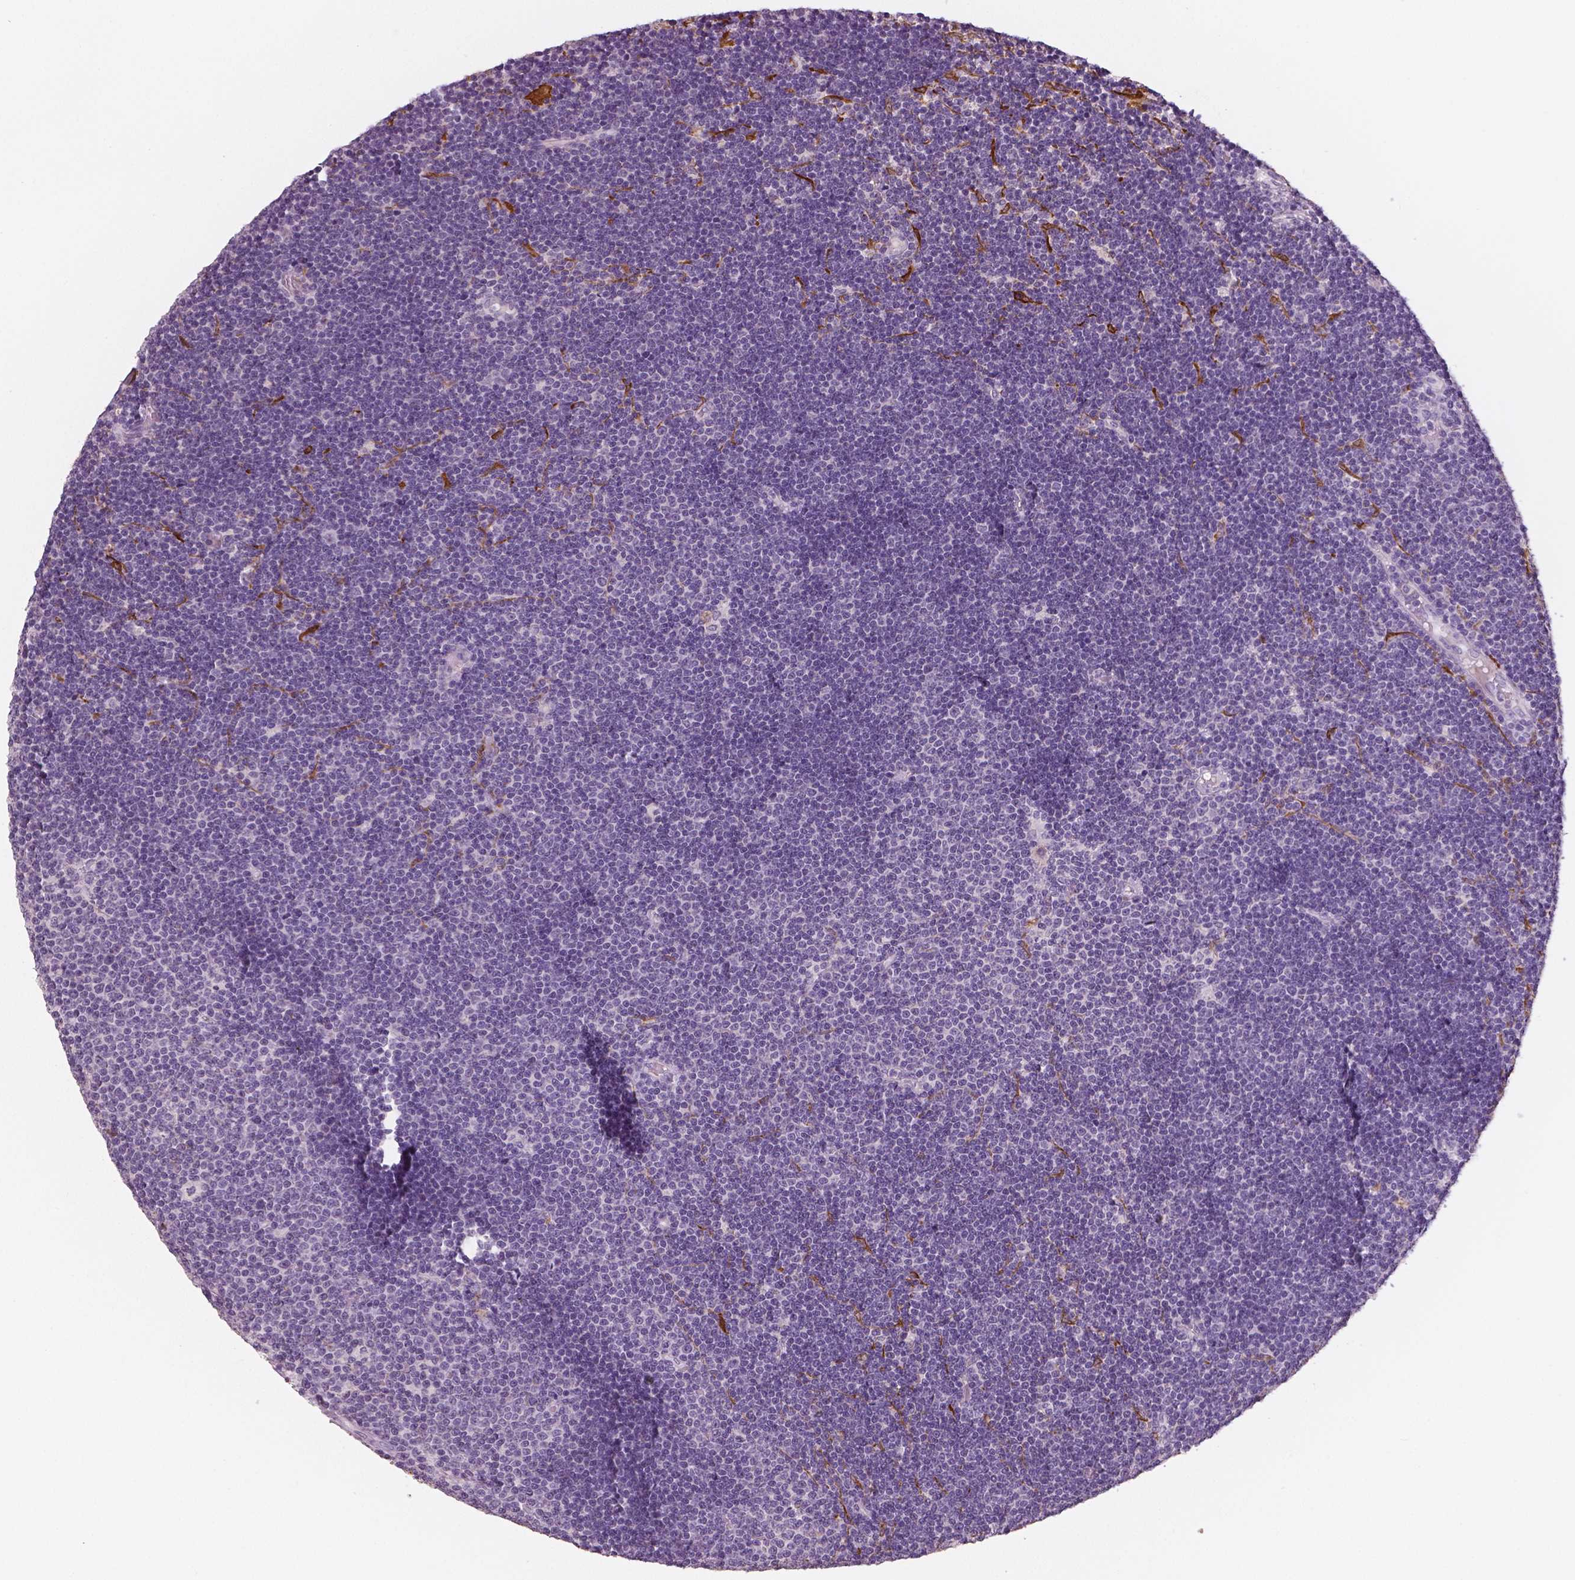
{"staining": {"intensity": "negative", "quantity": "none", "location": "none"}, "tissue": "lymphoma", "cell_type": "Tumor cells", "image_type": "cancer", "snomed": [{"axis": "morphology", "description": "Malignant lymphoma, non-Hodgkin's type, Low grade"}, {"axis": "topography", "description": "Brain"}], "caption": "Image shows no significant protein expression in tumor cells of malignant lymphoma, non-Hodgkin's type (low-grade). The staining is performed using DAB brown chromogen with nuclei counter-stained in using hematoxylin.", "gene": "NECAB1", "patient": {"sex": "female", "age": 66}}